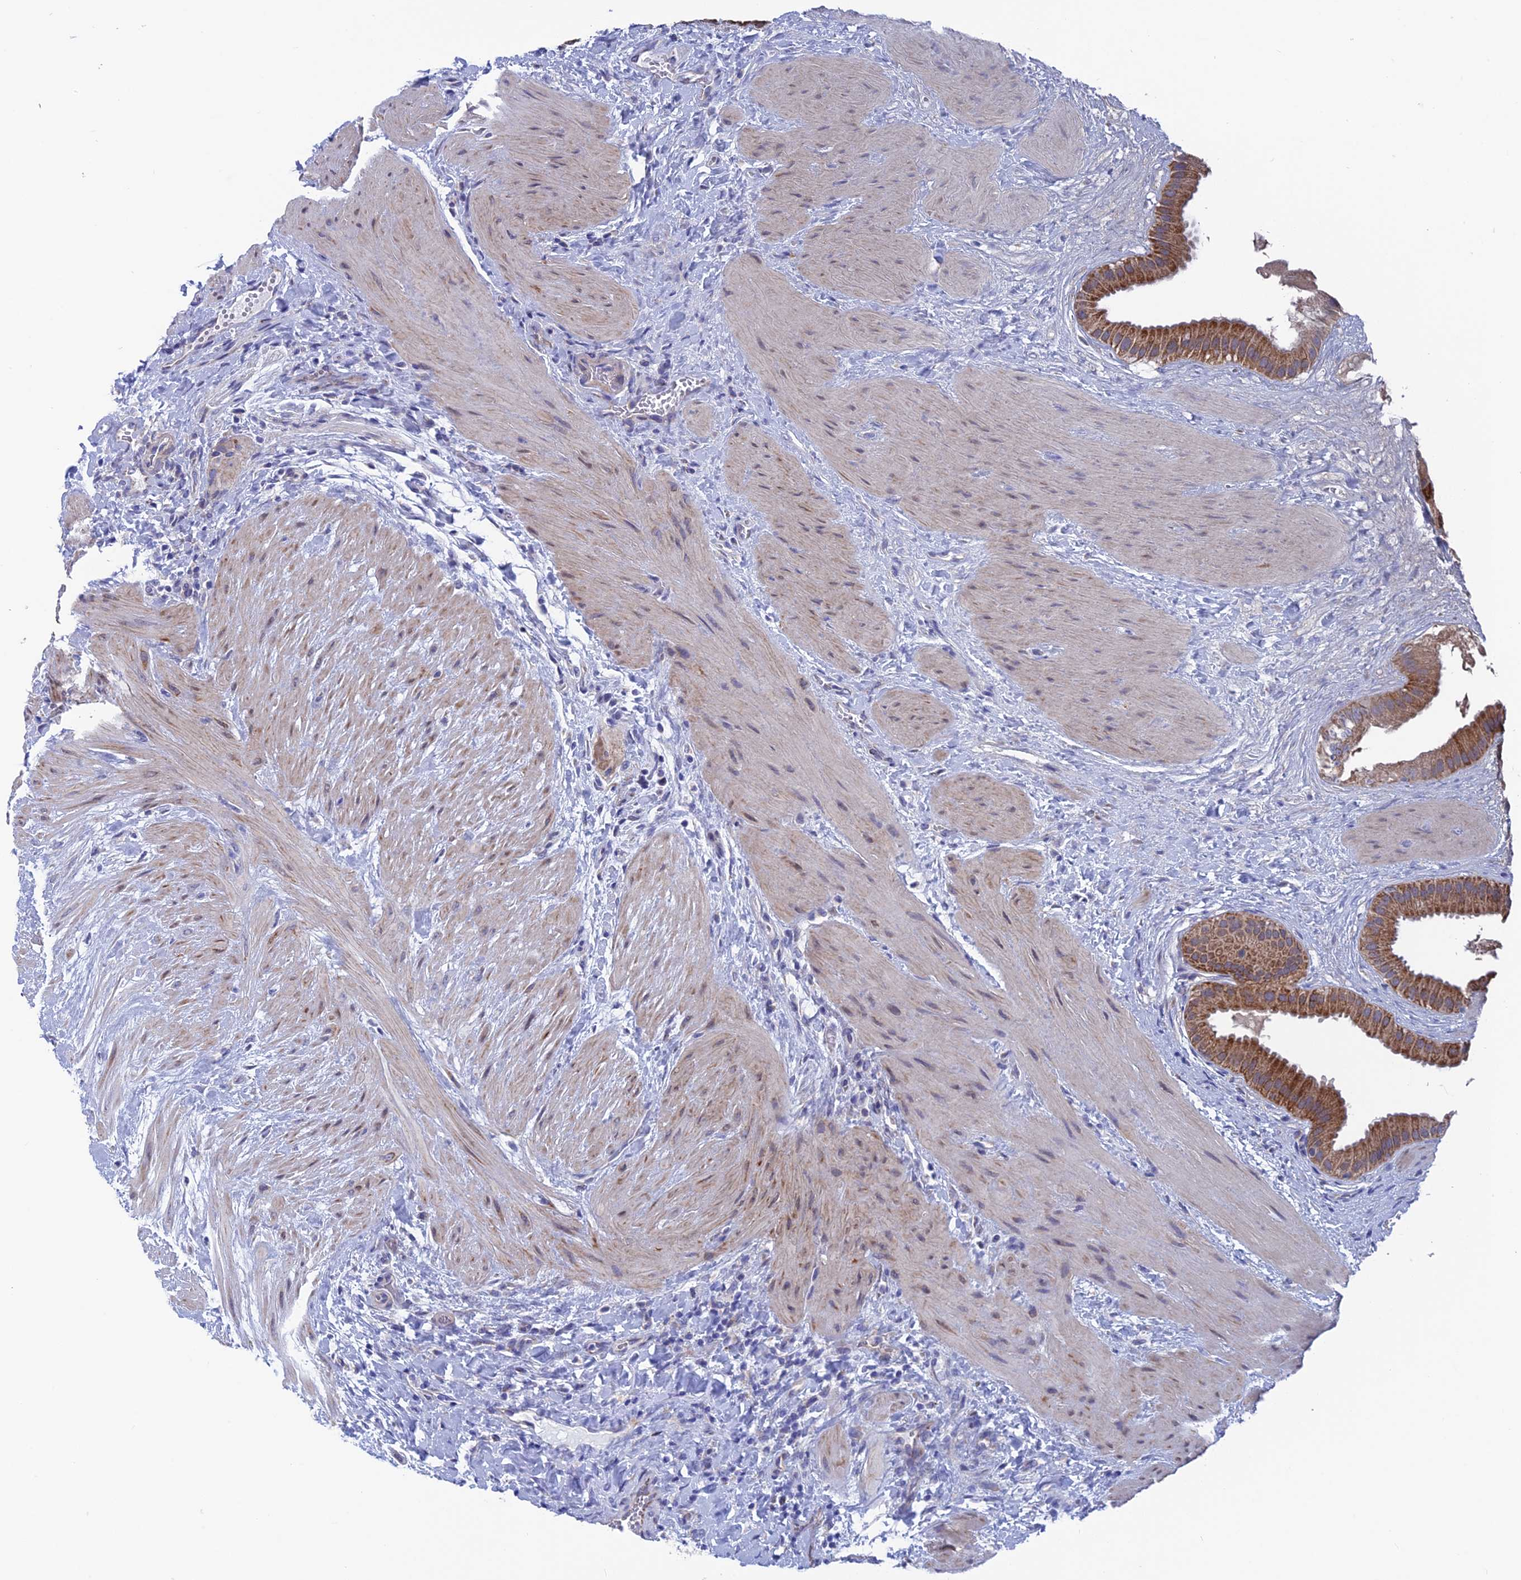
{"staining": {"intensity": "strong", "quantity": ">75%", "location": "cytoplasmic/membranous"}, "tissue": "gallbladder", "cell_type": "Glandular cells", "image_type": "normal", "snomed": [{"axis": "morphology", "description": "Normal tissue, NOS"}, {"axis": "topography", "description": "Gallbladder"}], "caption": "The immunohistochemical stain labels strong cytoplasmic/membranous staining in glandular cells of normal gallbladder.", "gene": "AK4P3", "patient": {"sex": "male", "age": 55}}